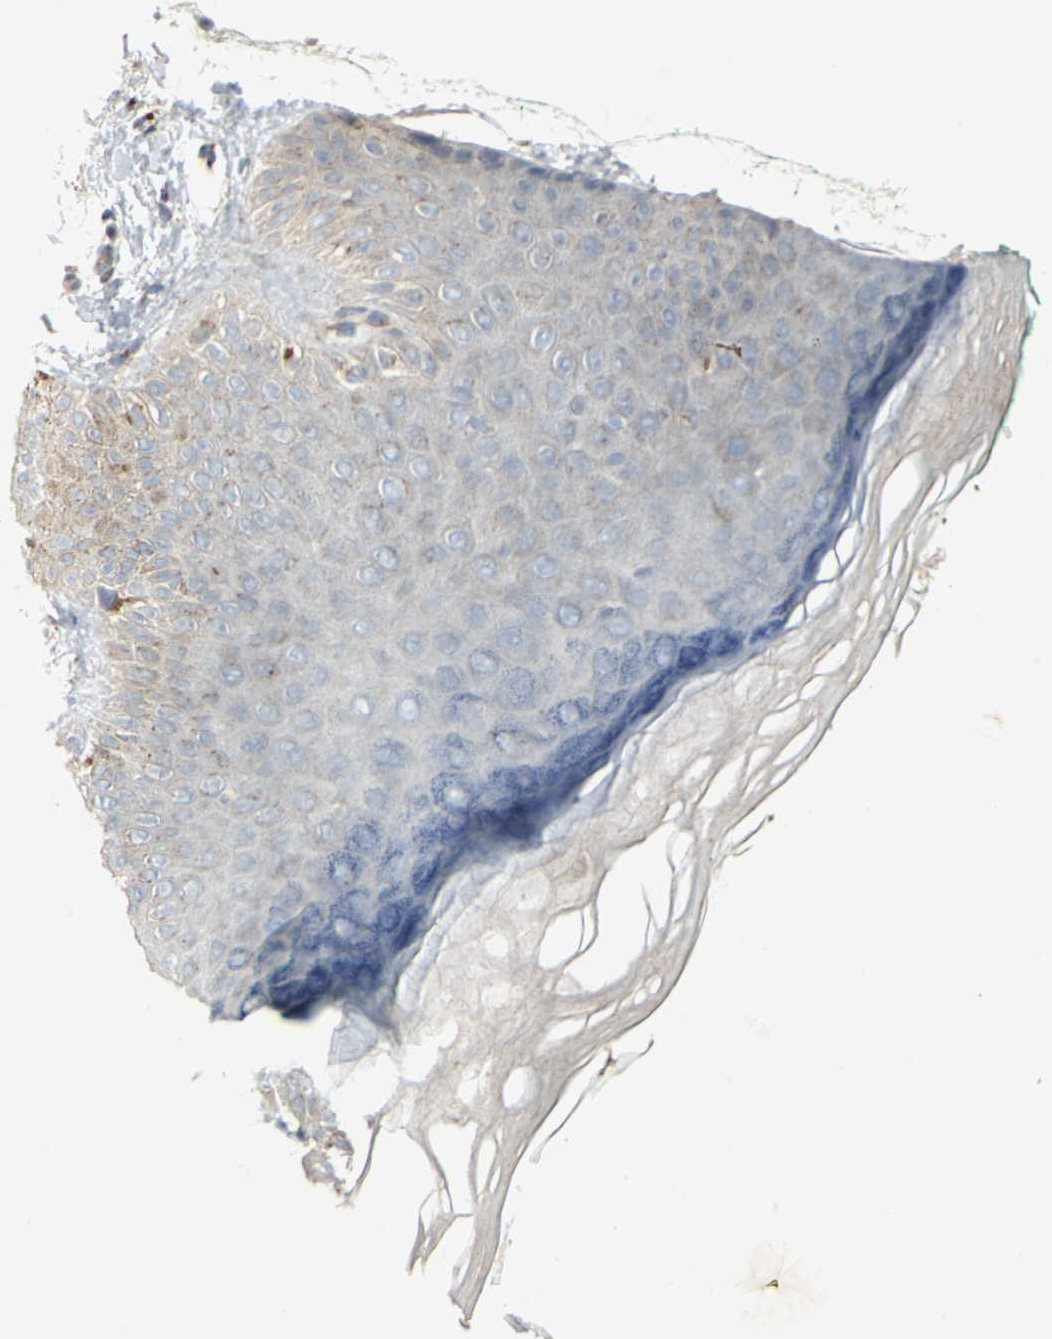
{"staining": {"intensity": "negative", "quantity": "none", "location": "none"}, "tissue": "skin", "cell_type": "Fibroblasts", "image_type": "normal", "snomed": [{"axis": "morphology", "description": "Normal tissue, NOS"}, {"axis": "topography", "description": "Skin"}], "caption": "The photomicrograph demonstrates no staining of fibroblasts in benign skin.", "gene": "TM9SF2", "patient": {"sex": "male", "age": 26}}